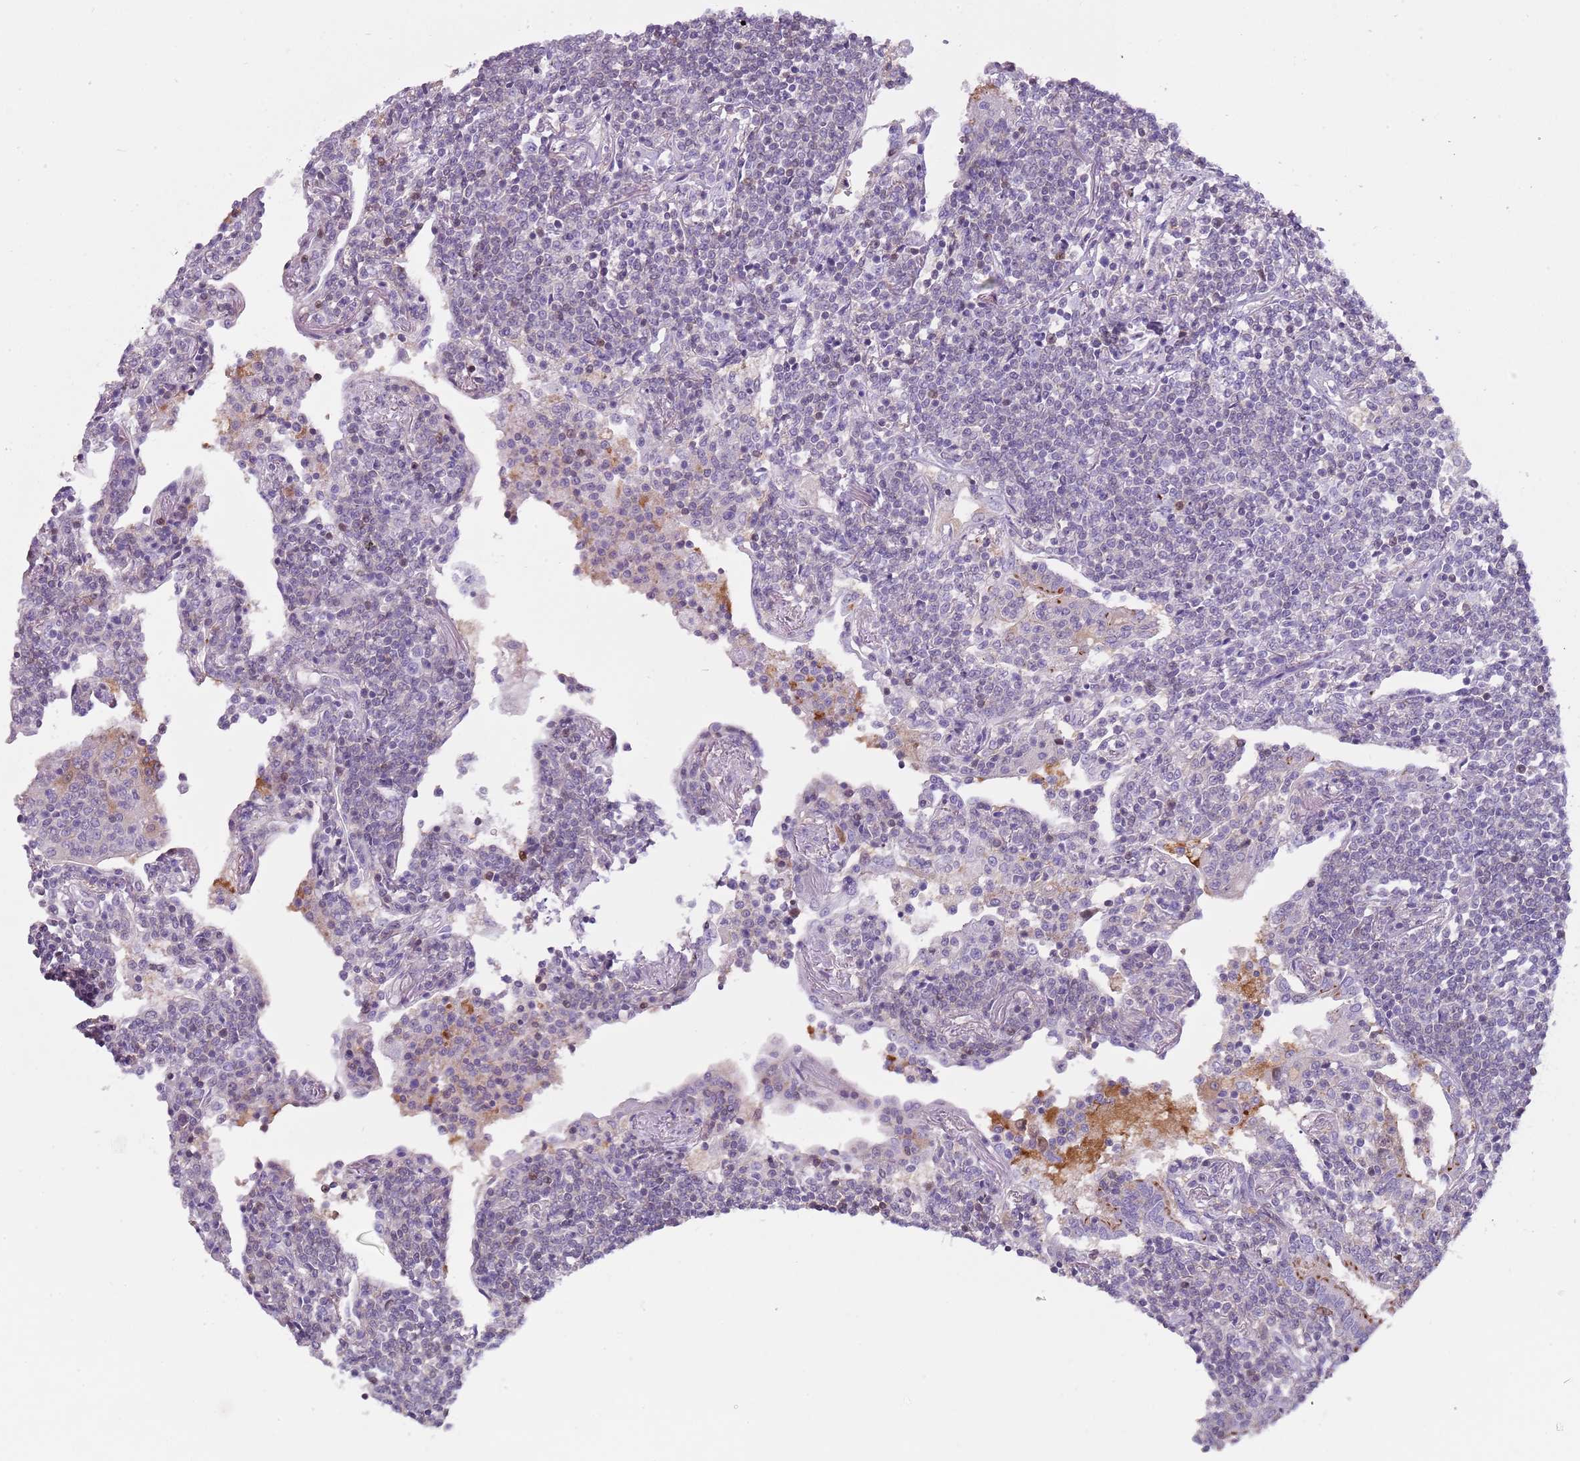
{"staining": {"intensity": "negative", "quantity": "none", "location": "none"}, "tissue": "lymphoma", "cell_type": "Tumor cells", "image_type": "cancer", "snomed": [{"axis": "morphology", "description": "Malignant lymphoma, non-Hodgkin's type, Low grade"}, {"axis": "topography", "description": "Lung"}], "caption": "Protein analysis of malignant lymphoma, non-Hodgkin's type (low-grade) reveals no significant positivity in tumor cells.", "gene": "NBPF6", "patient": {"sex": "female", "age": 71}}